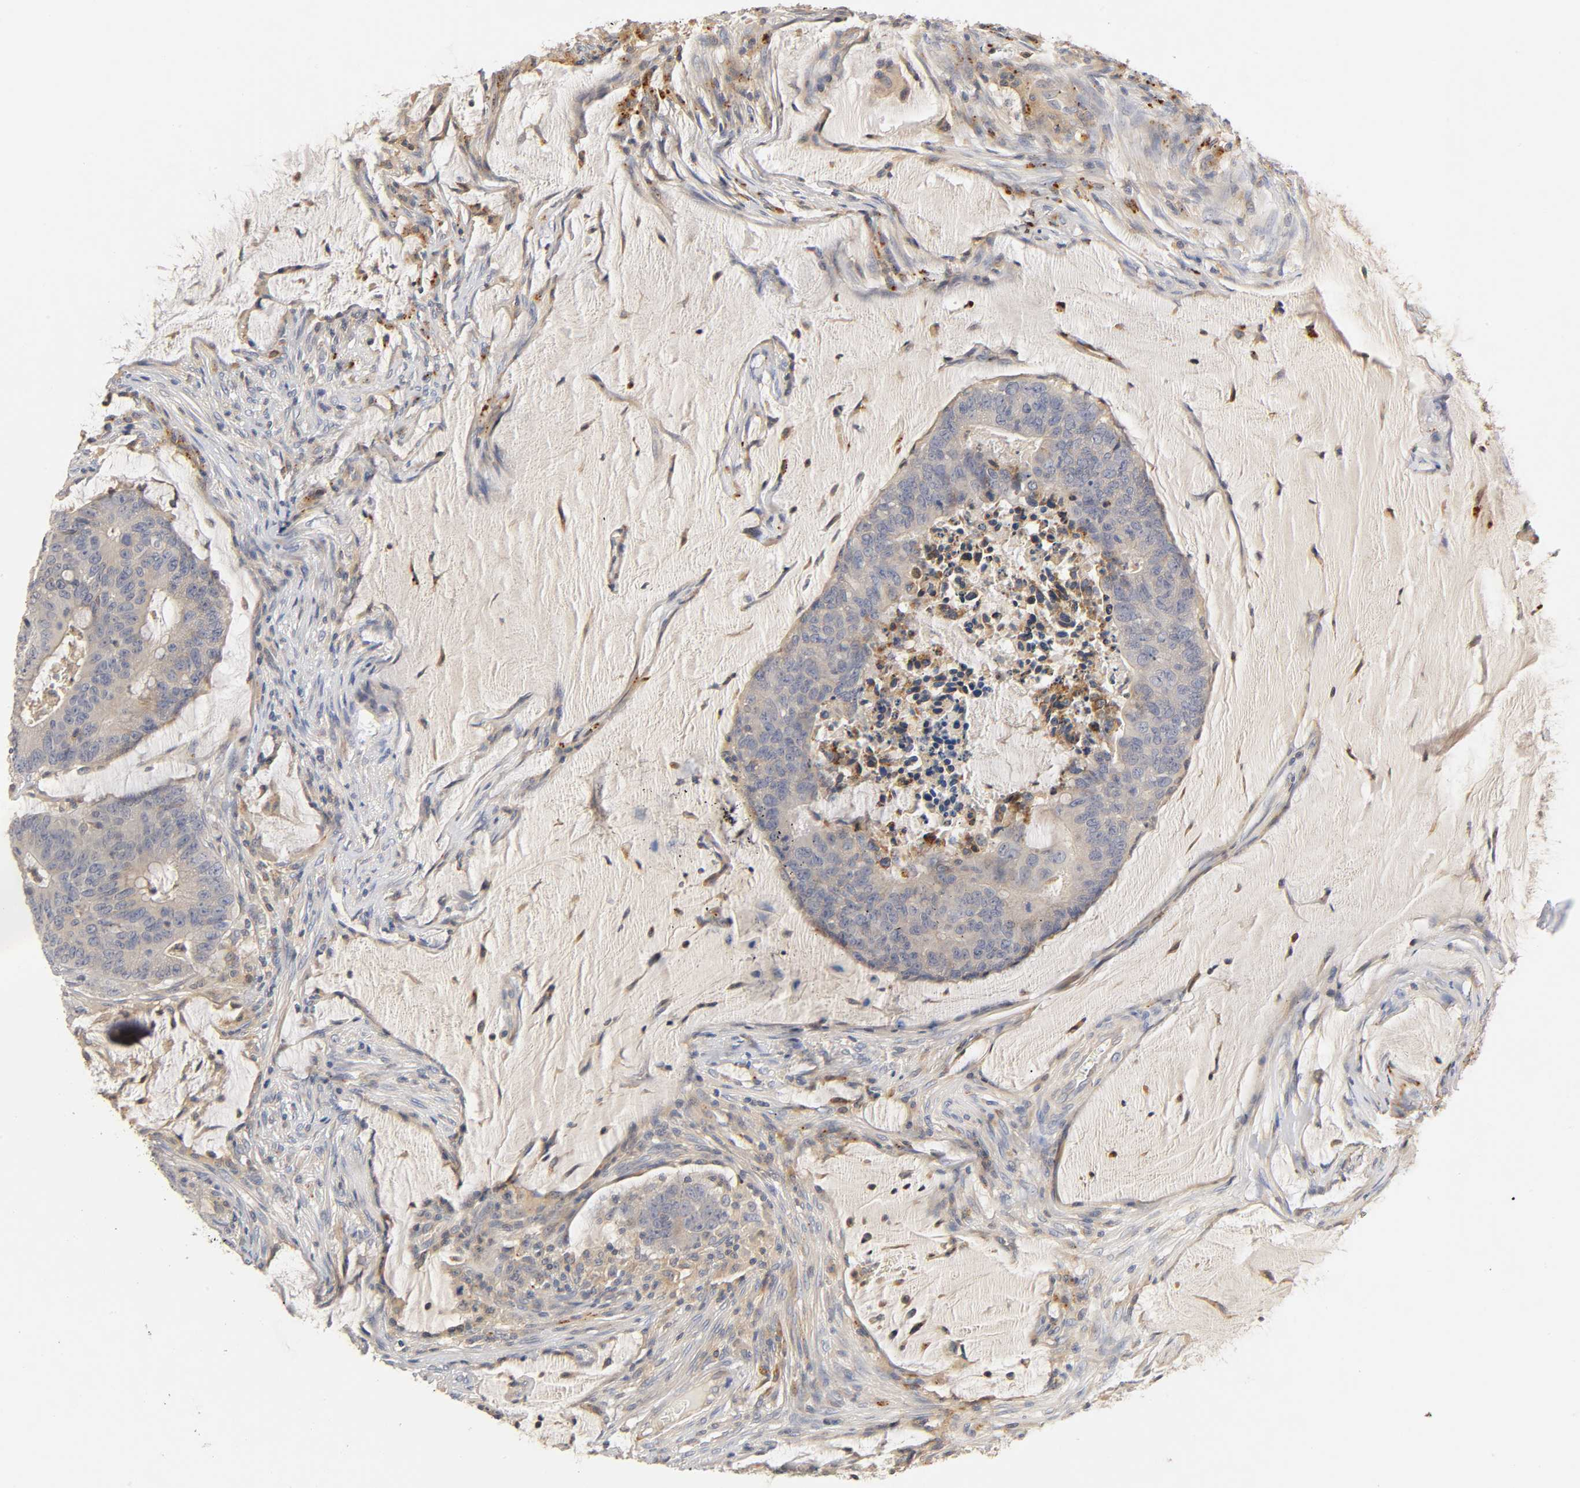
{"staining": {"intensity": "weak", "quantity": "25%-75%", "location": "cytoplasmic/membranous"}, "tissue": "colorectal cancer", "cell_type": "Tumor cells", "image_type": "cancer", "snomed": [{"axis": "morphology", "description": "Adenocarcinoma, NOS"}, {"axis": "topography", "description": "Colon"}], "caption": "There is low levels of weak cytoplasmic/membranous staining in tumor cells of colorectal adenocarcinoma, as demonstrated by immunohistochemical staining (brown color).", "gene": "RHOA", "patient": {"sex": "male", "age": 45}}